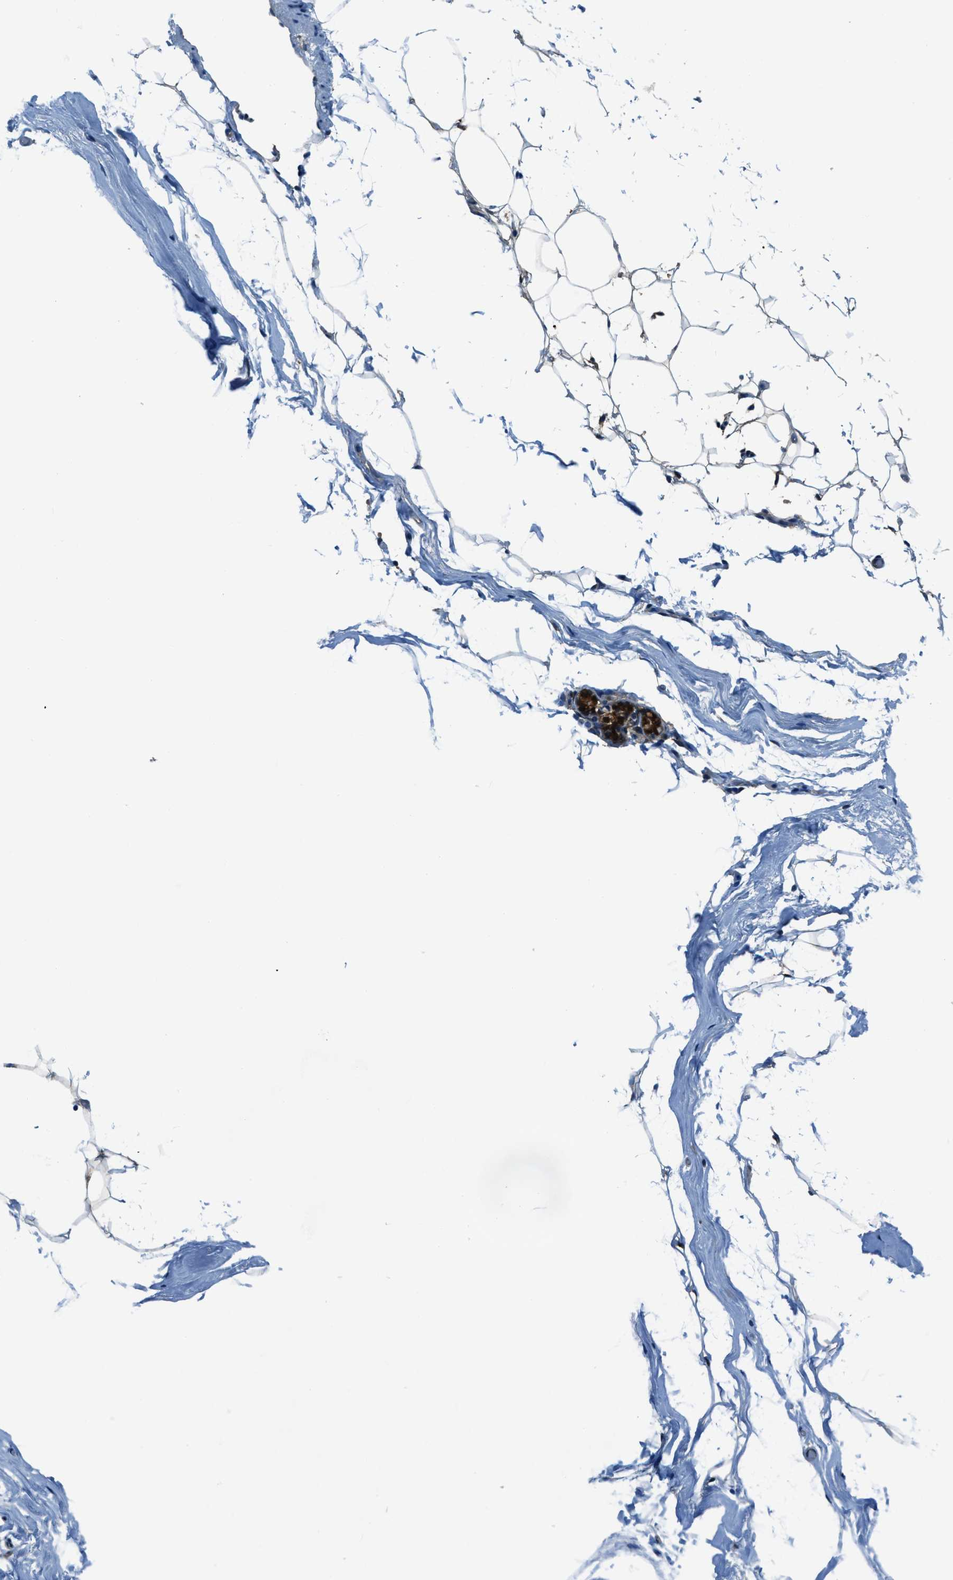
{"staining": {"intensity": "moderate", "quantity": "25%-75%", "location": "cytoplasmic/membranous"}, "tissue": "adipose tissue", "cell_type": "Adipocytes", "image_type": "normal", "snomed": [{"axis": "morphology", "description": "Normal tissue, NOS"}, {"axis": "topography", "description": "Breast"}, {"axis": "topography", "description": "Soft tissue"}], "caption": "Immunohistochemistry (IHC) micrograph of benign adipose tissue stained for a protein (brown), which demonstrates medium levels of moderate cytoplasmic/membranous staining in about 25%-75% of adipocytes.", "gene": "HEBP2", "patient": {"sex": "female", "age": 75}}